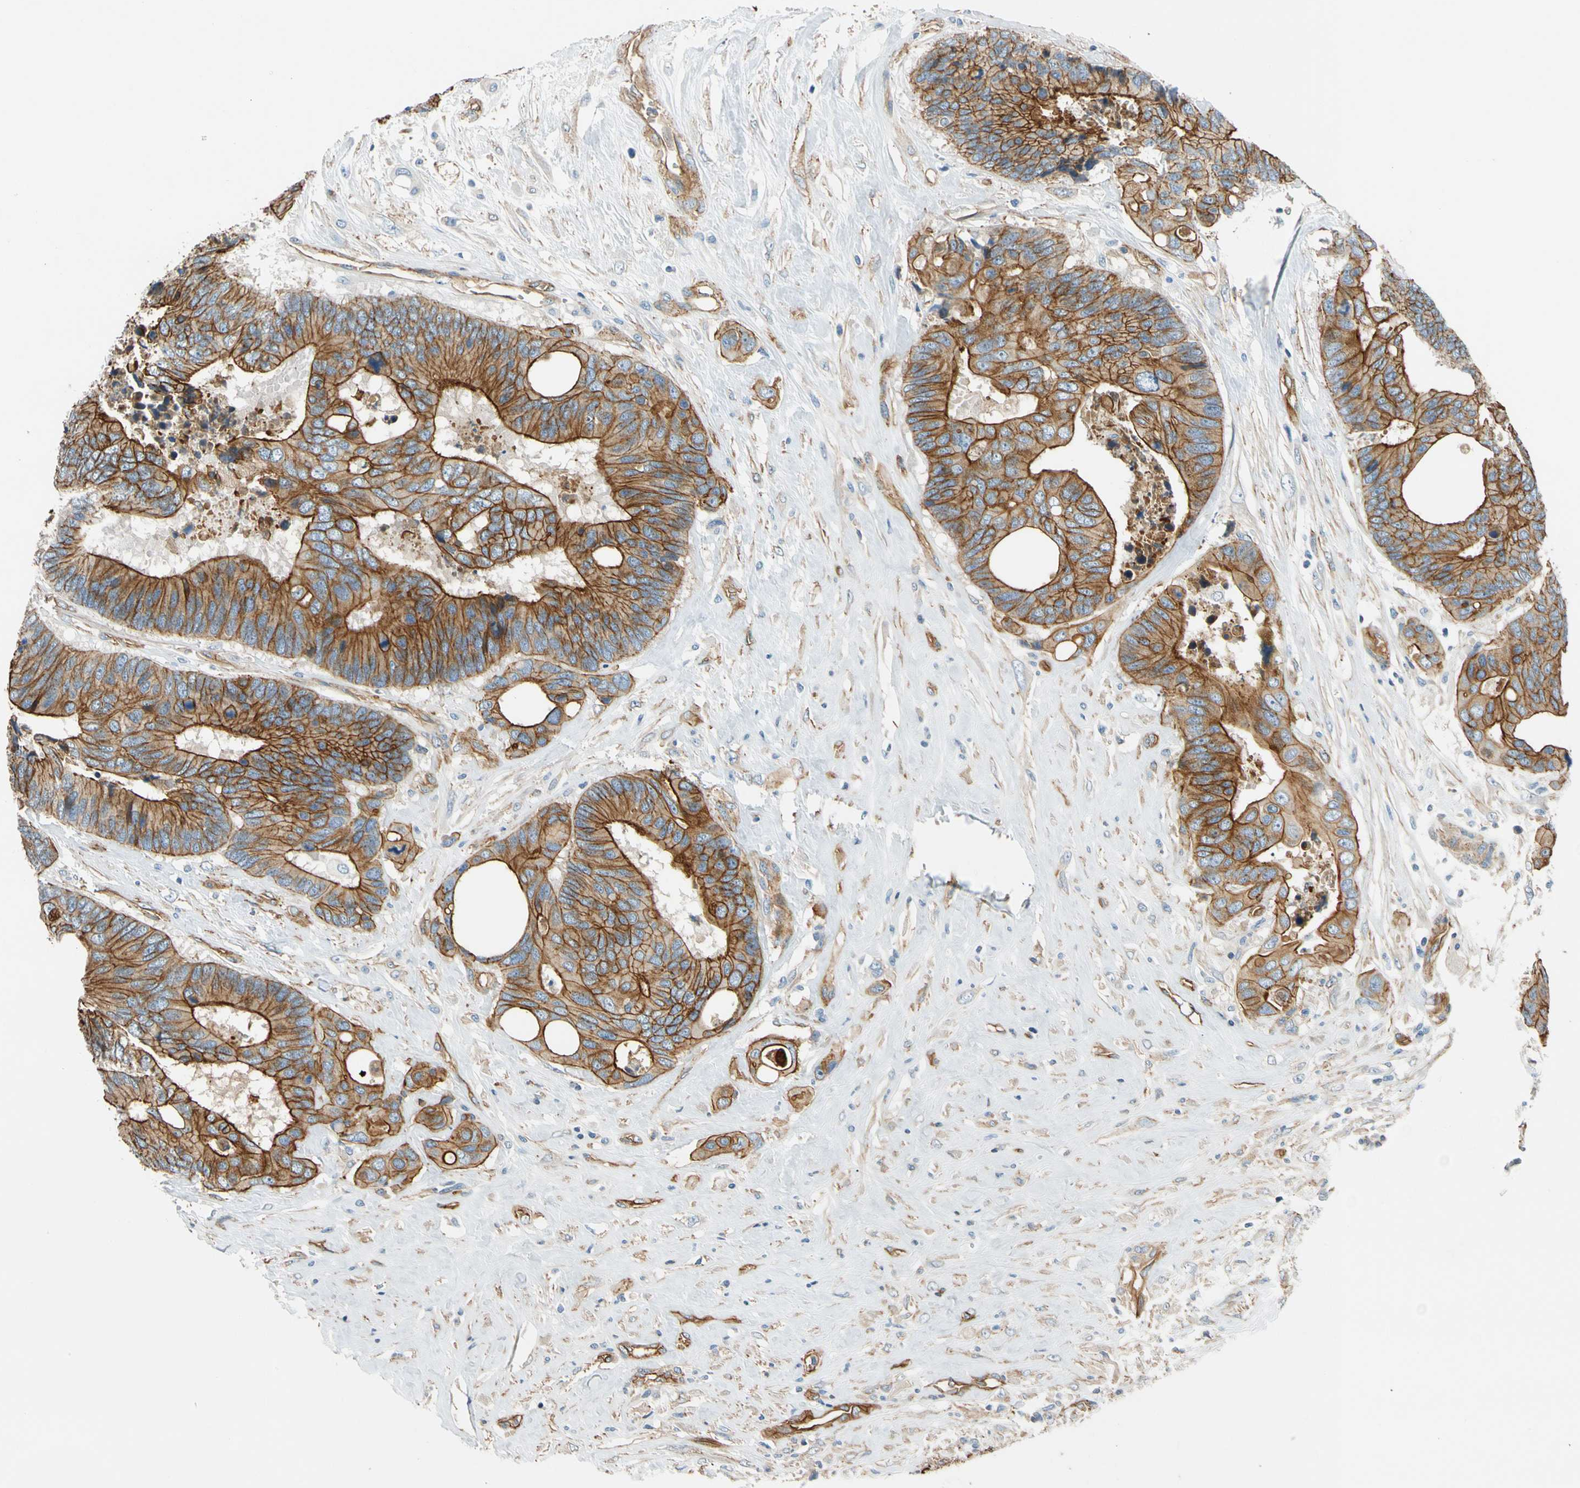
{"staining": {"intensity": "moderate", "quantity": ">75%", "location": "cytoplasmic/membranous"}, "tissue": "colorectal cancer", "cell_type": "Tumor cells", "image_type": "cancer", "snomed": [{"axis": "morphology", "description": "Adenocarcinoma, NOS"}, {"axis": "topography", "description": "Rectum"}], "caption": "Immunohistochemistry (DAB (3,3'-diaminobenzidine)) staining of human adenocarcinoma (colorectal) exhibits moderate cytoplasmic/membranous protein positivity in approximately >75% of tumor cells.", "gene": "SPTAN1", "patient": {"sex": "male", "age": 55}}